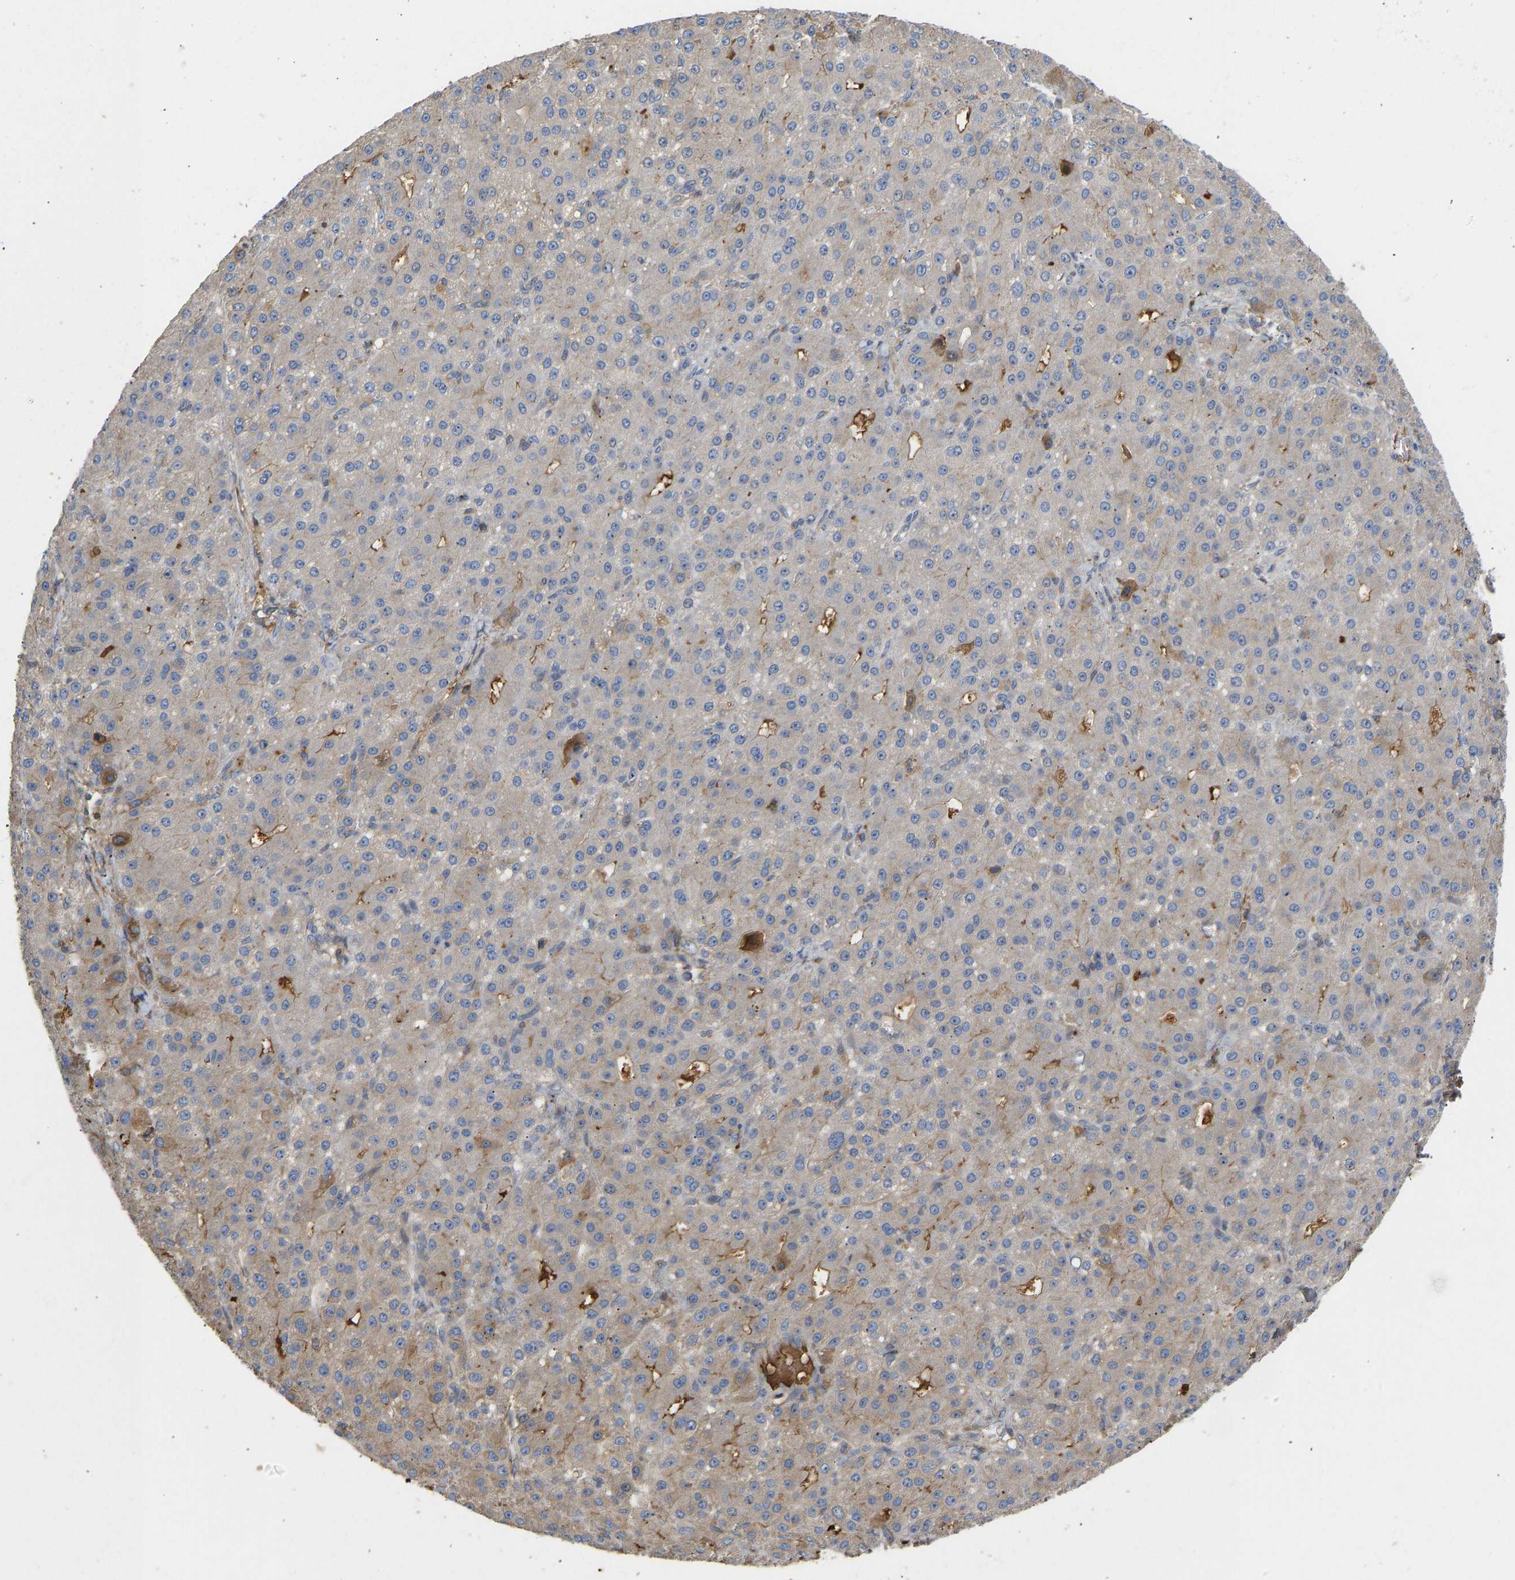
{"staining": {"intensity": "moderate", "quantity": "<25%", "location": "cytoplasmic/membranous"}, "tissue": "liver cancer", "cell_type": "Tumor cells", "image_type": "cancer", "snomed": [{"axis": "morphology", "description": "Carcinoma, Hepatocellular, NOS"}, {"axis": "topography", "description": "Liver"}], "caption": "Immunohistochemical staining of liver cancer demonstrates moderate cytoplasmic/membranous protein expression in approximately <25% of tumor cells.", "gene": "VCPKMT", "patient": {"sex": "male", "age": 67}}